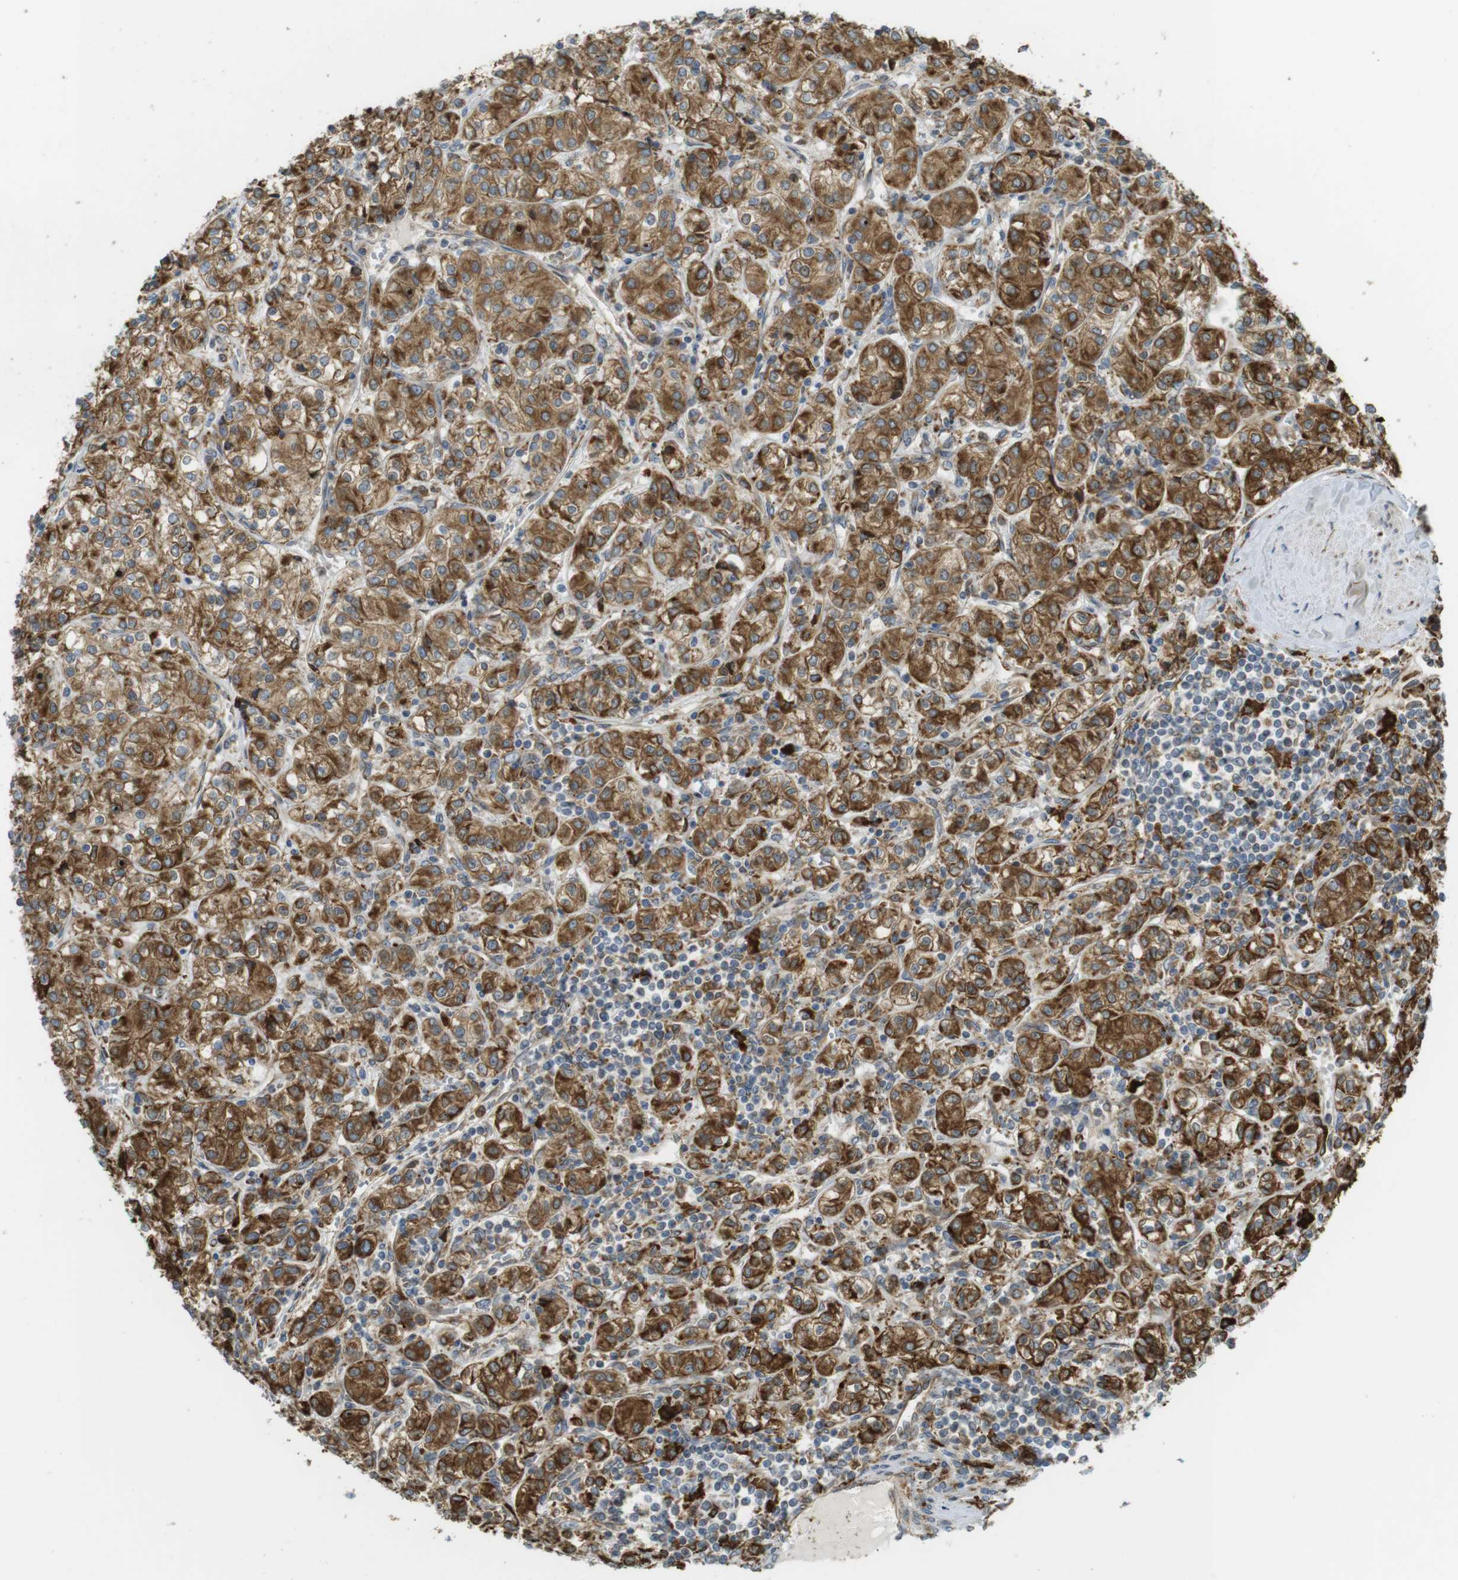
{"staining": {"intensity": "moderate", "quantity": ">75%", "location": "cytoplasmic/membranous"}, "tissue": "renal cancer", "cell_type": "Tumor cells", "image_type": "cancer", "snomed": [{"axis": "morphology", "description": "Adenocarcinoma, NOS"}, {"axis": "topography", "description": "Kidney"}], "caption": "DAB immunohistochemical staining of human renal cancer (adenocarcinoma) displays moderate cytoplasmic/membranous protein expression in approximately >75% of tumor cells. (brown staining indicates protein expression, while blue staining denotes nuclei).", "gene": "MBOAT2", "patient": {"sex": "male", "age": 77}}